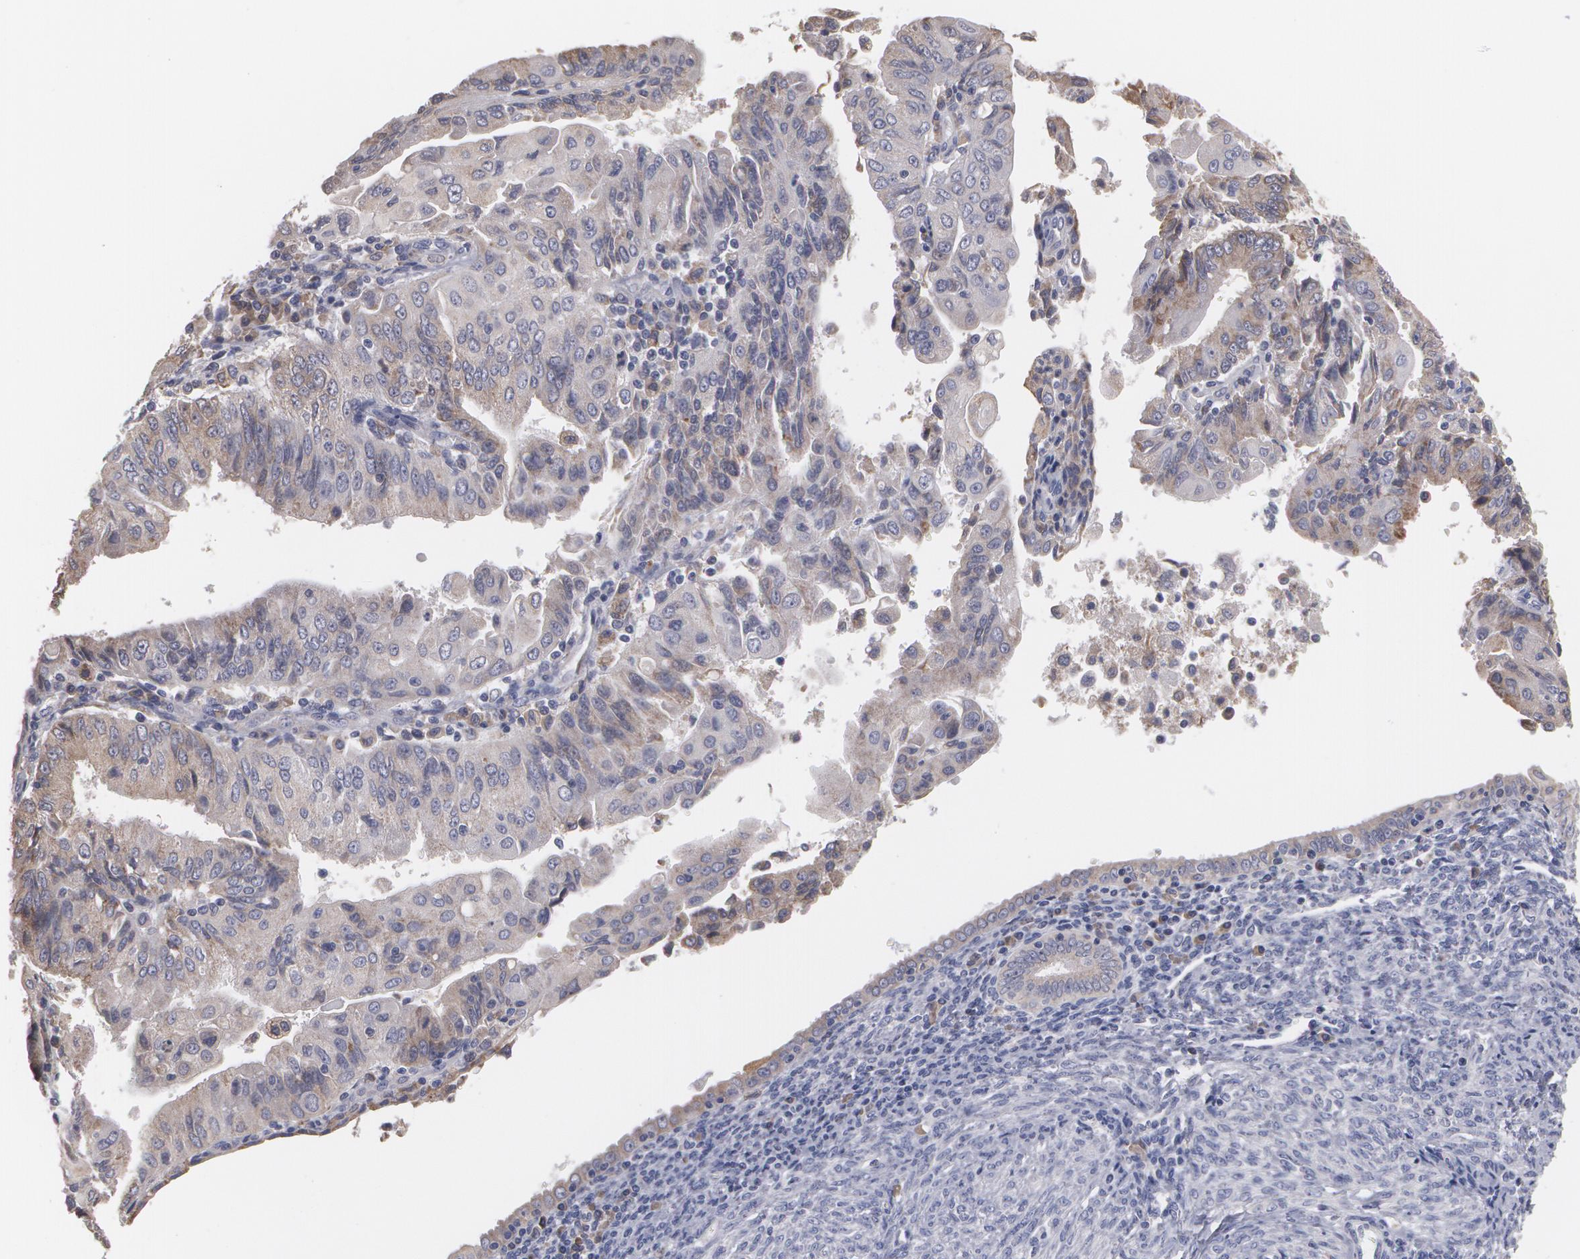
{"staining": {"intensity": "weak", "quantity": ">75%", "location": "cytoplasmic/membranous"}, "tissue": "endometrial cancer", "cell_type": "Tumor cells", "image_type": "cancer", "snomed": [{"axis": "morphology", "description": "Adenocarcinoma, NOS"}, {"axis": "topography", "description": "Endometrium"}], "caption": "DAB (3,3'-diaminobenzidine) immunohistochemical staining of endometrial adenocarcinoma reveals weak cytoplasmic/membranous protein positivity in about >75% of tumor cells. (Stains: DAB (3,3'-diaminobenzidine) in brown, nuclei in blue, Microscopy: brightfield microscopy at high magnification).", "gene": "MTHFD1", "patient": {"sex": "female", "age": 75}}